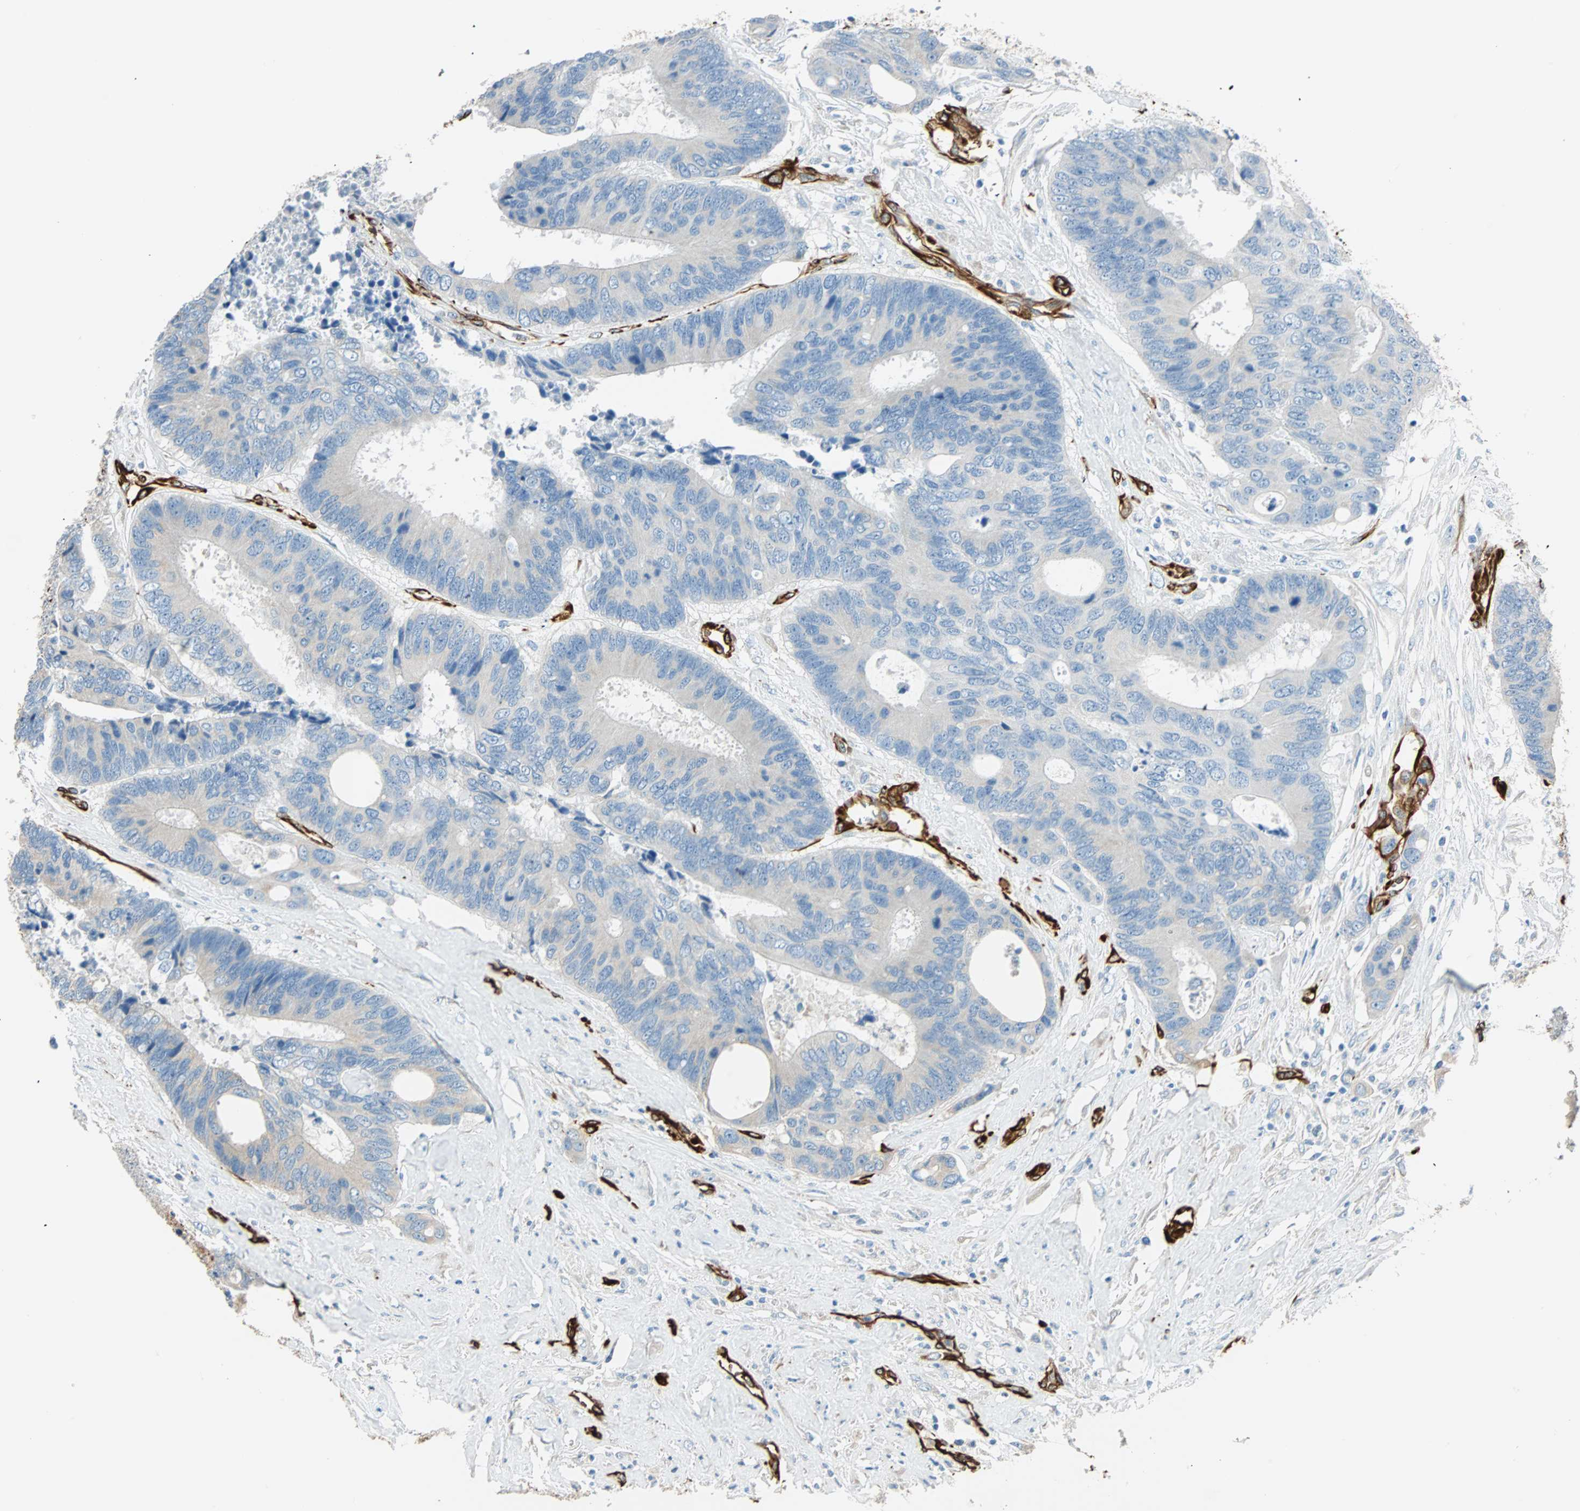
{"staining": {"intensity": "negative", "quantity": "none", "location": "none"}, "tissue": "colorectal cancer", "cell_type": "Tumor cells", "image_type": "cancer", "snomed": [{"axis": "morphology", "description": "Adenocarcinoma, NOS"}, {"axis": "topography", "description": "Rectum"}], "caption": "Colorectal adenocarcinoma was stained to show a protein in brown. There is no significant expression in tumor cells.", "gene": "NES", "patient": {"sex": "male", "age": 55}}